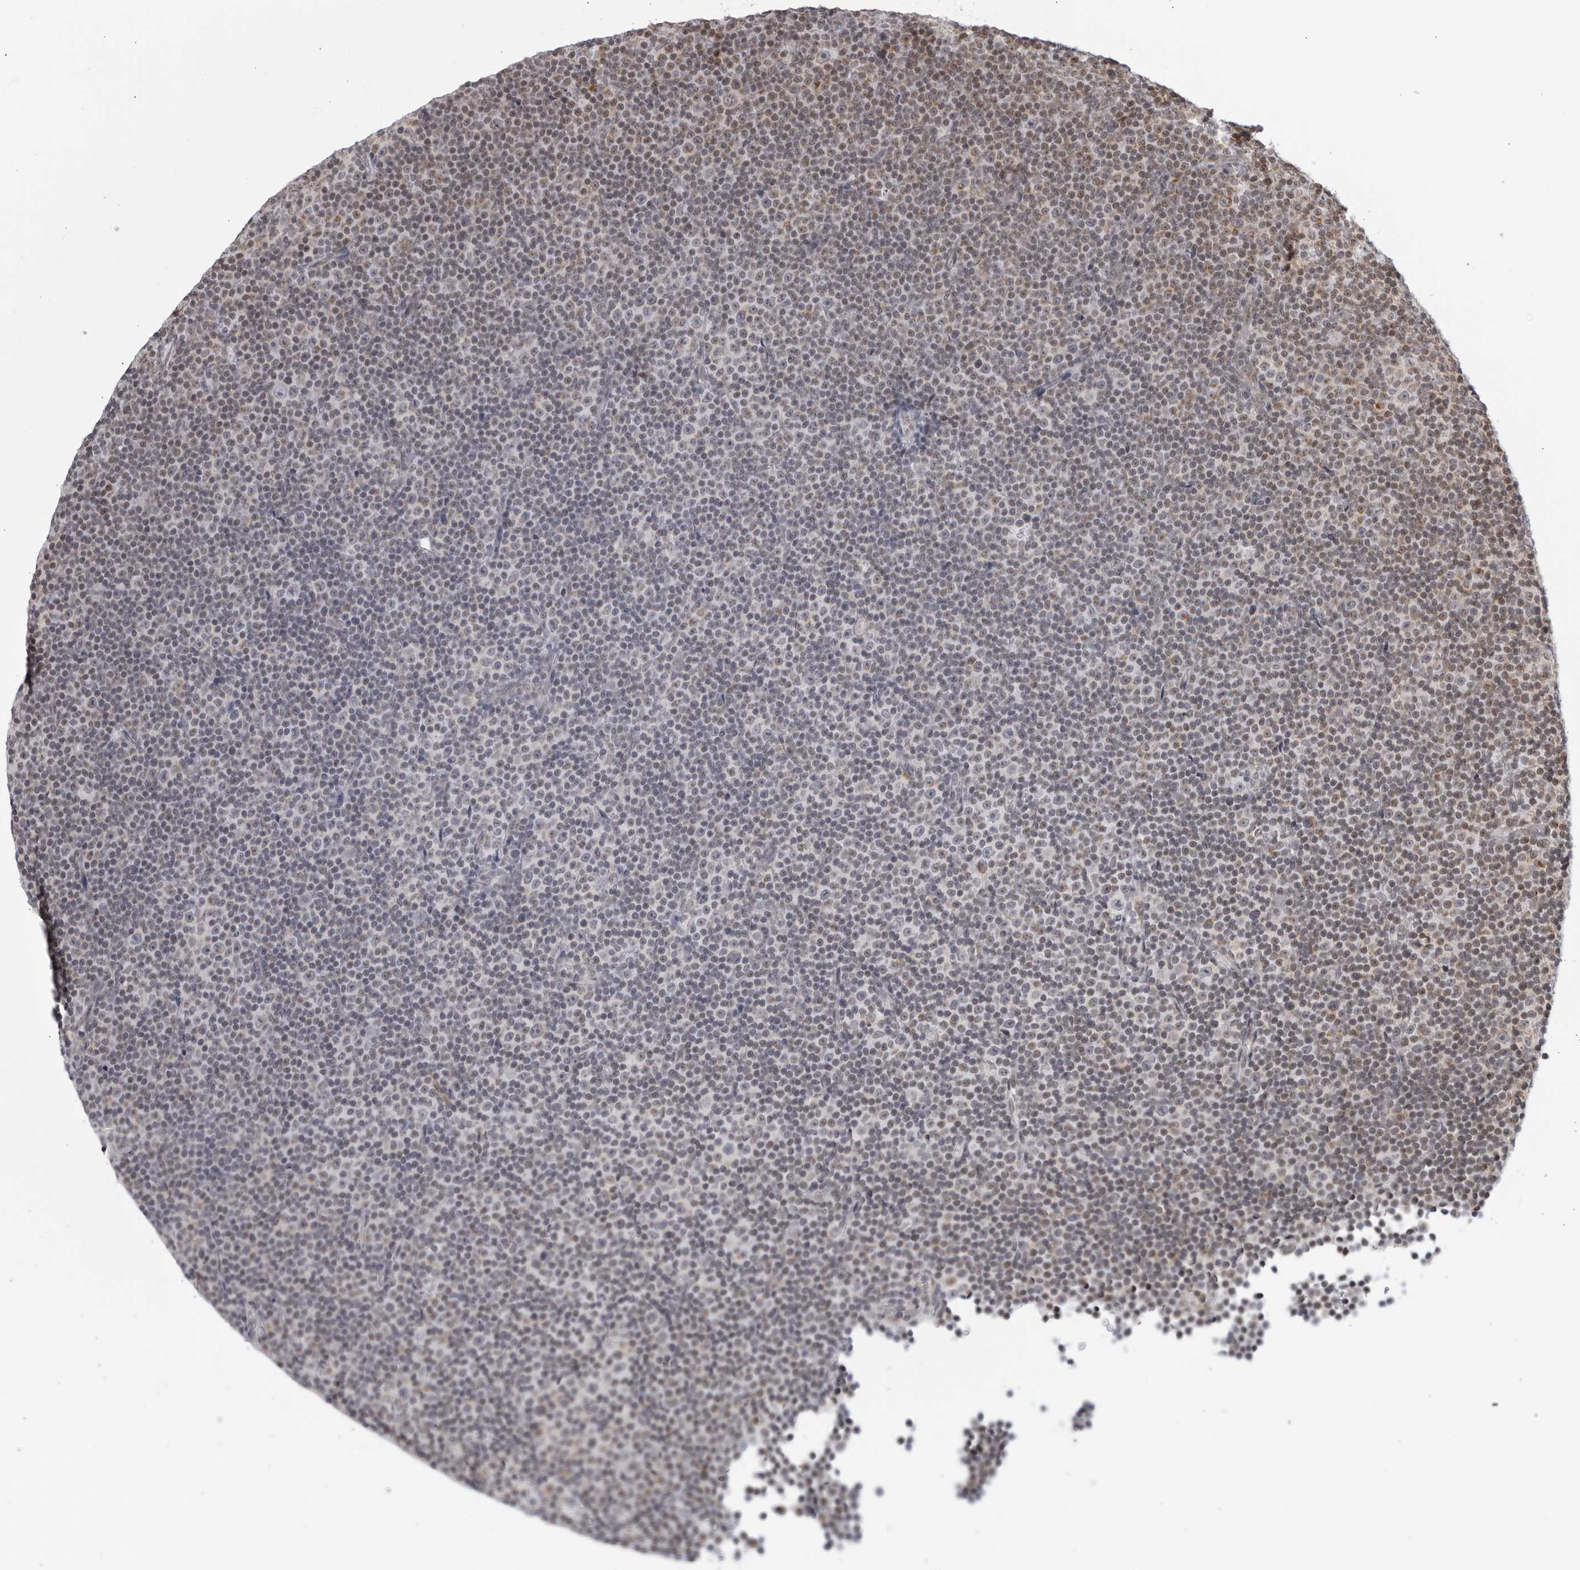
{"staining": {"intensity": "weak", "quantity": "<25%", "location": "cytoplasmic/membranous"}, "tissue": "lymphoma", "cell_type": "Tumor cells", "image_type": "cancer", "snomed": [{"axis": "morphology", "description": "Malignant lymphoma, non-Hodgkin's type, Low grade"}, {"axis": "topography", "description": "Lymph node"}], "caption": "A photomicrograph of human lymphoma is negative for staining in tumor cells.", "gene": "RAB11FIP3", "patient": {"sex": "female", "age": 67}}